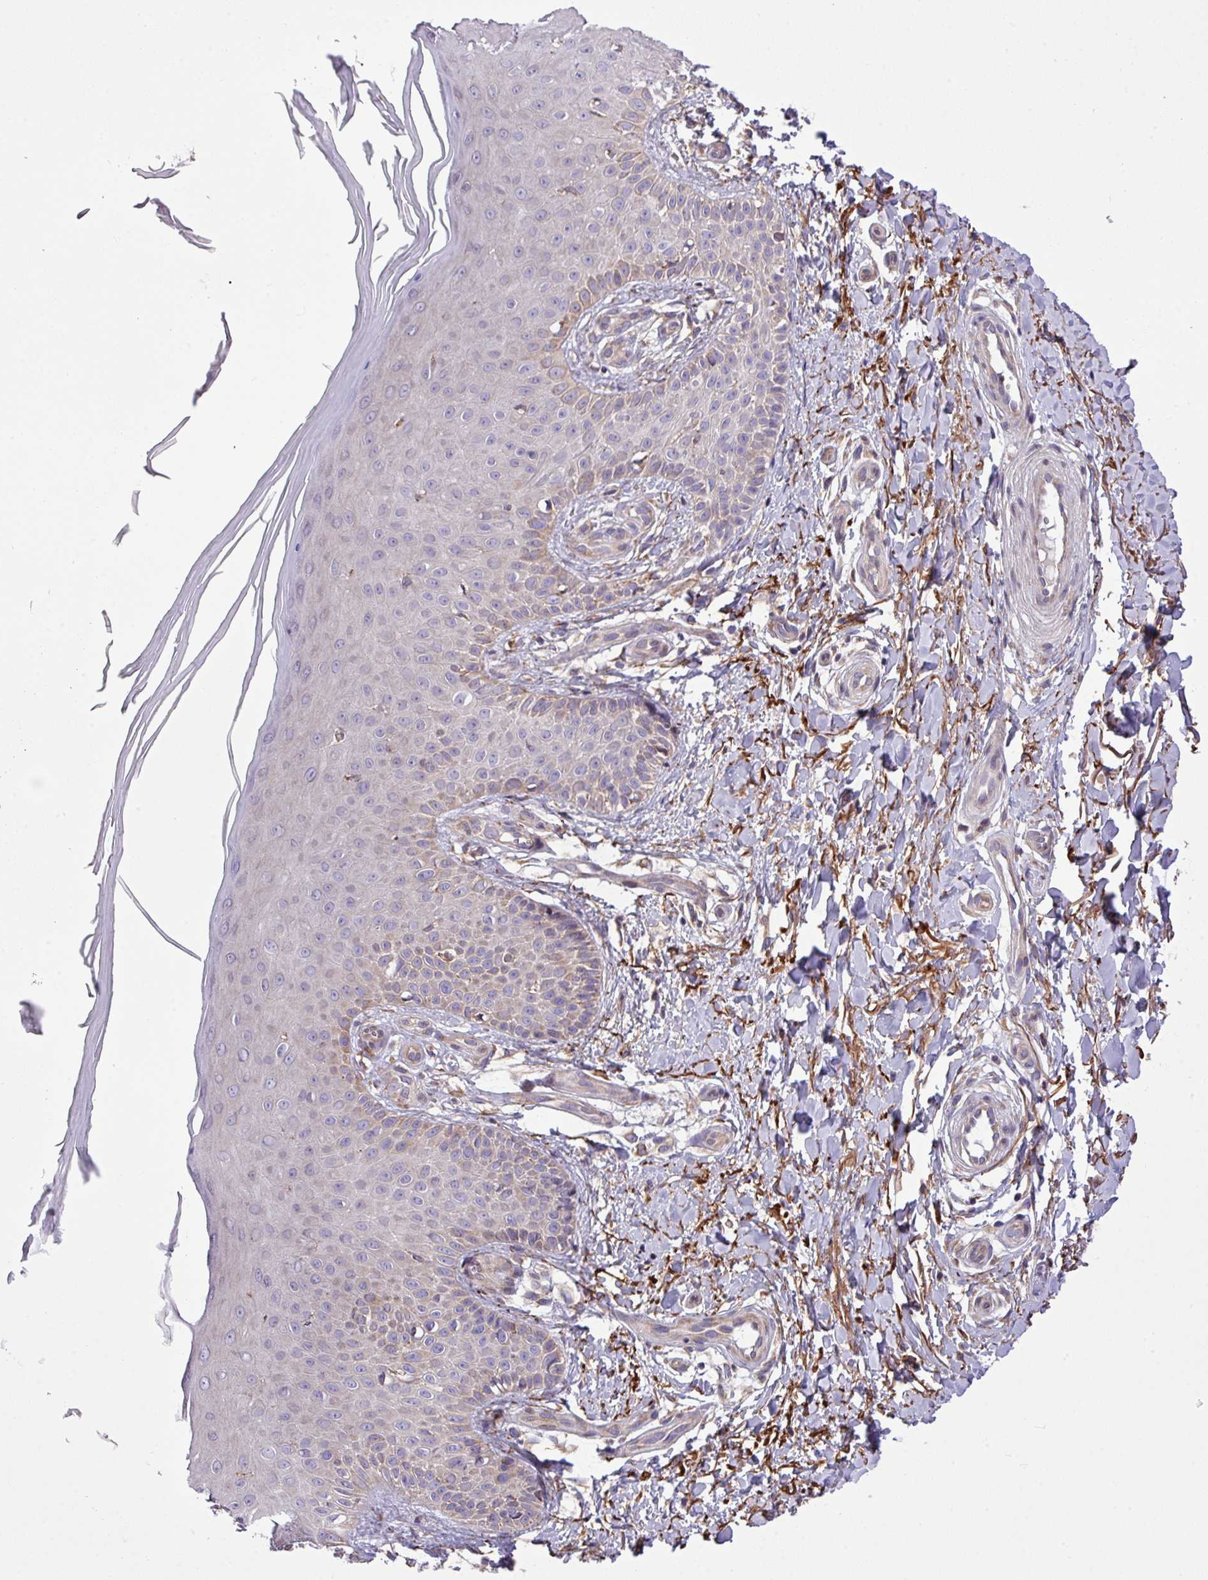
{"staining": {"intensity": "moderate", "quantity": ">75%", "location": "cytoplasmic/membranous"}, "tissue": "skin", "cell_type": "Fibroblasts", "image_type": "normal", "snomed": [{"axis": "morphology", "description": "Normal tissue, NOS"}, {"axis": "topography", "description": "Skin"}], "caption": "Skin stained with DAB (3,3'-diaminobenzidine) immunohistochemistry shows medium levels of moderate cytoplasmic/membranous staining in about >75% of fibroblasts. (DAB IHC, brown staining for protein, blue staining for nuclei).", "gene": "MEGF6", "patient": {"sex": "male", "age": 81}}